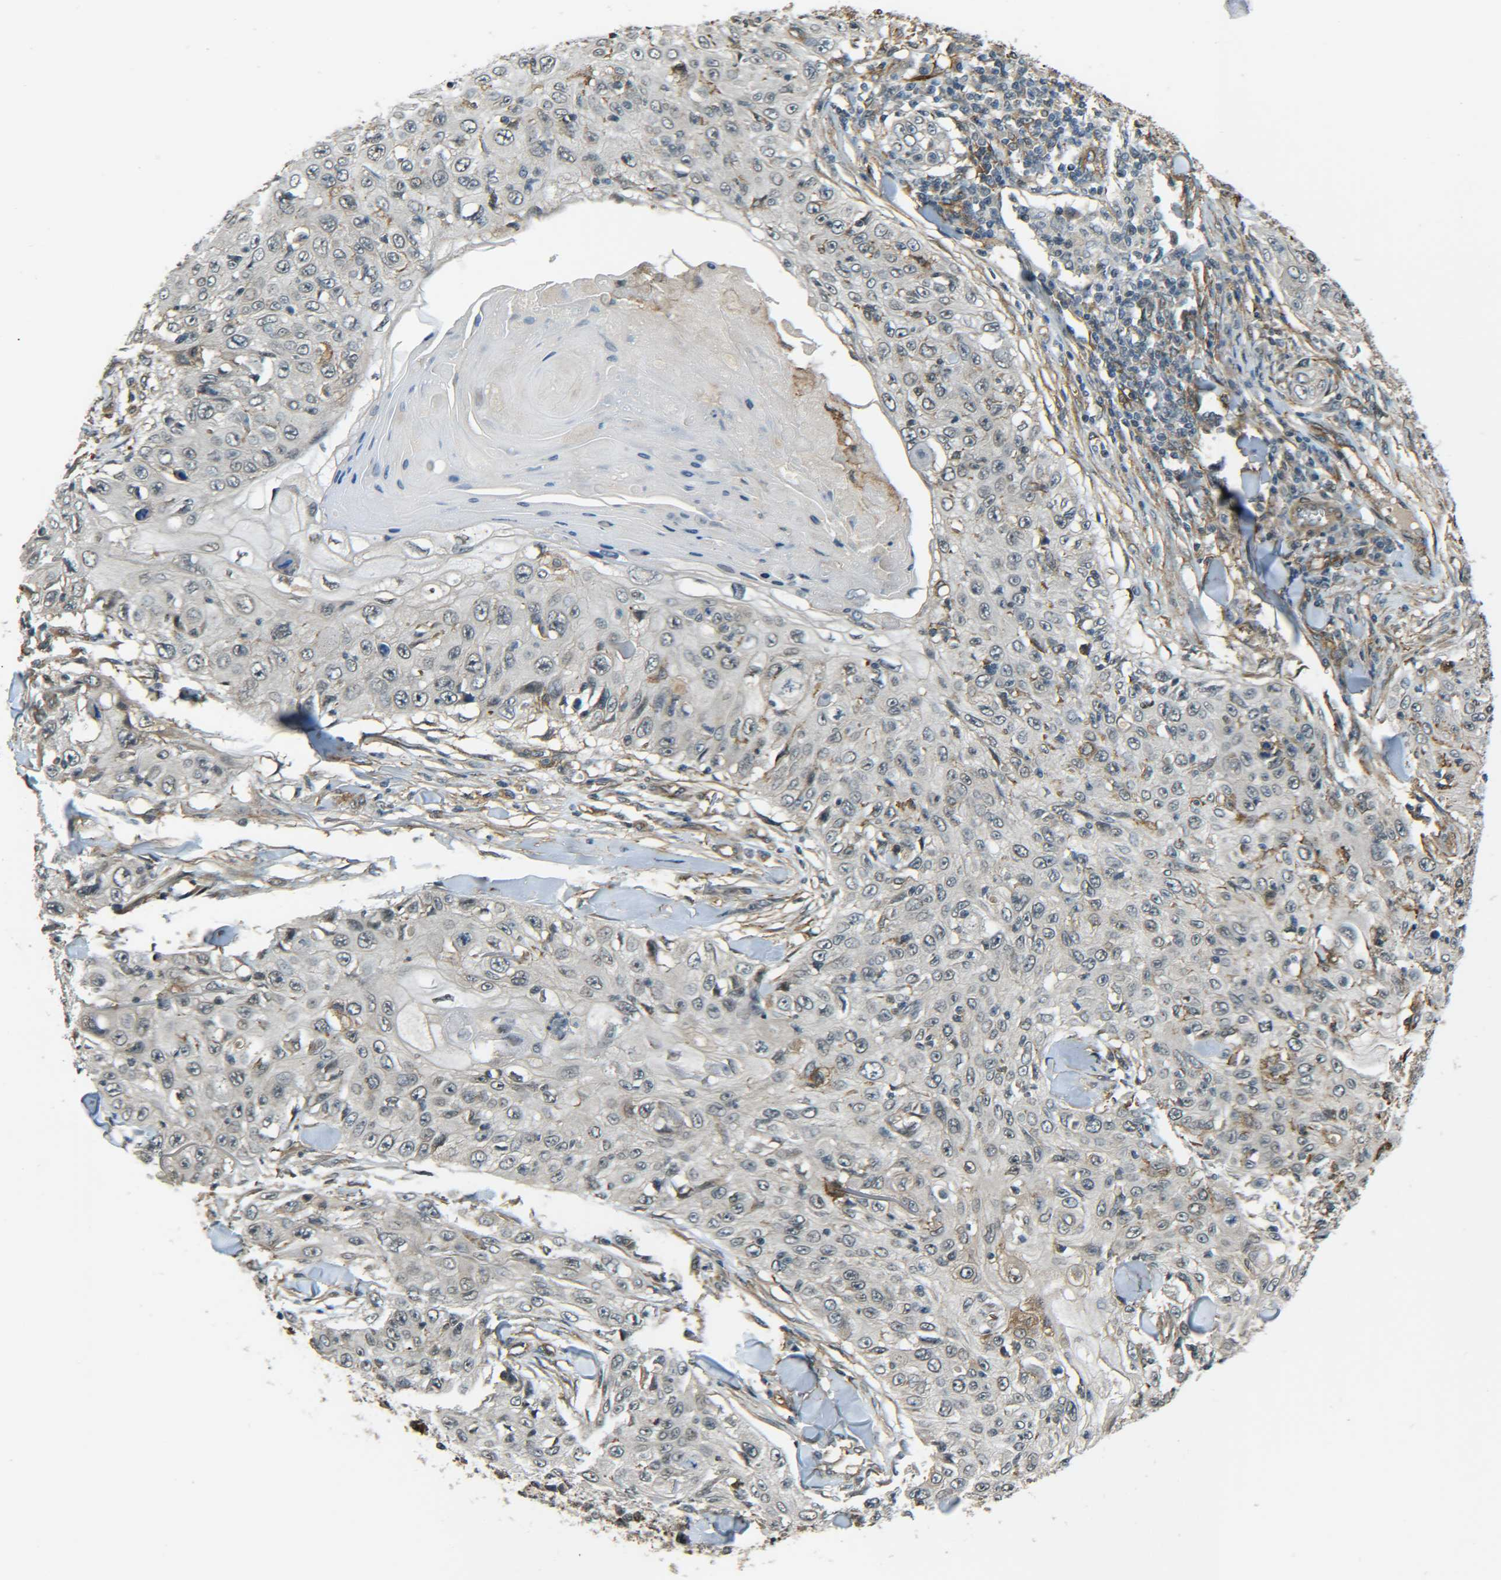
{"staining": {"intensity": "negative", "quantity": "none", "location": "none"}, "tissue": "skin cancer", "cell_type": "Tumor cells", "image_type": "cancer", "snomed": [{"axis": "morphology", "description": "Squamous cell carcinoma, NOS"}, {"axis": "topography", "description": "Skin"}], "caption": "There is no significant positivity in tumor cells of skin cancer (squamous cell carcinoma).", "gene": "DAB2", "patient": {"sex": "male", "age": 86}}